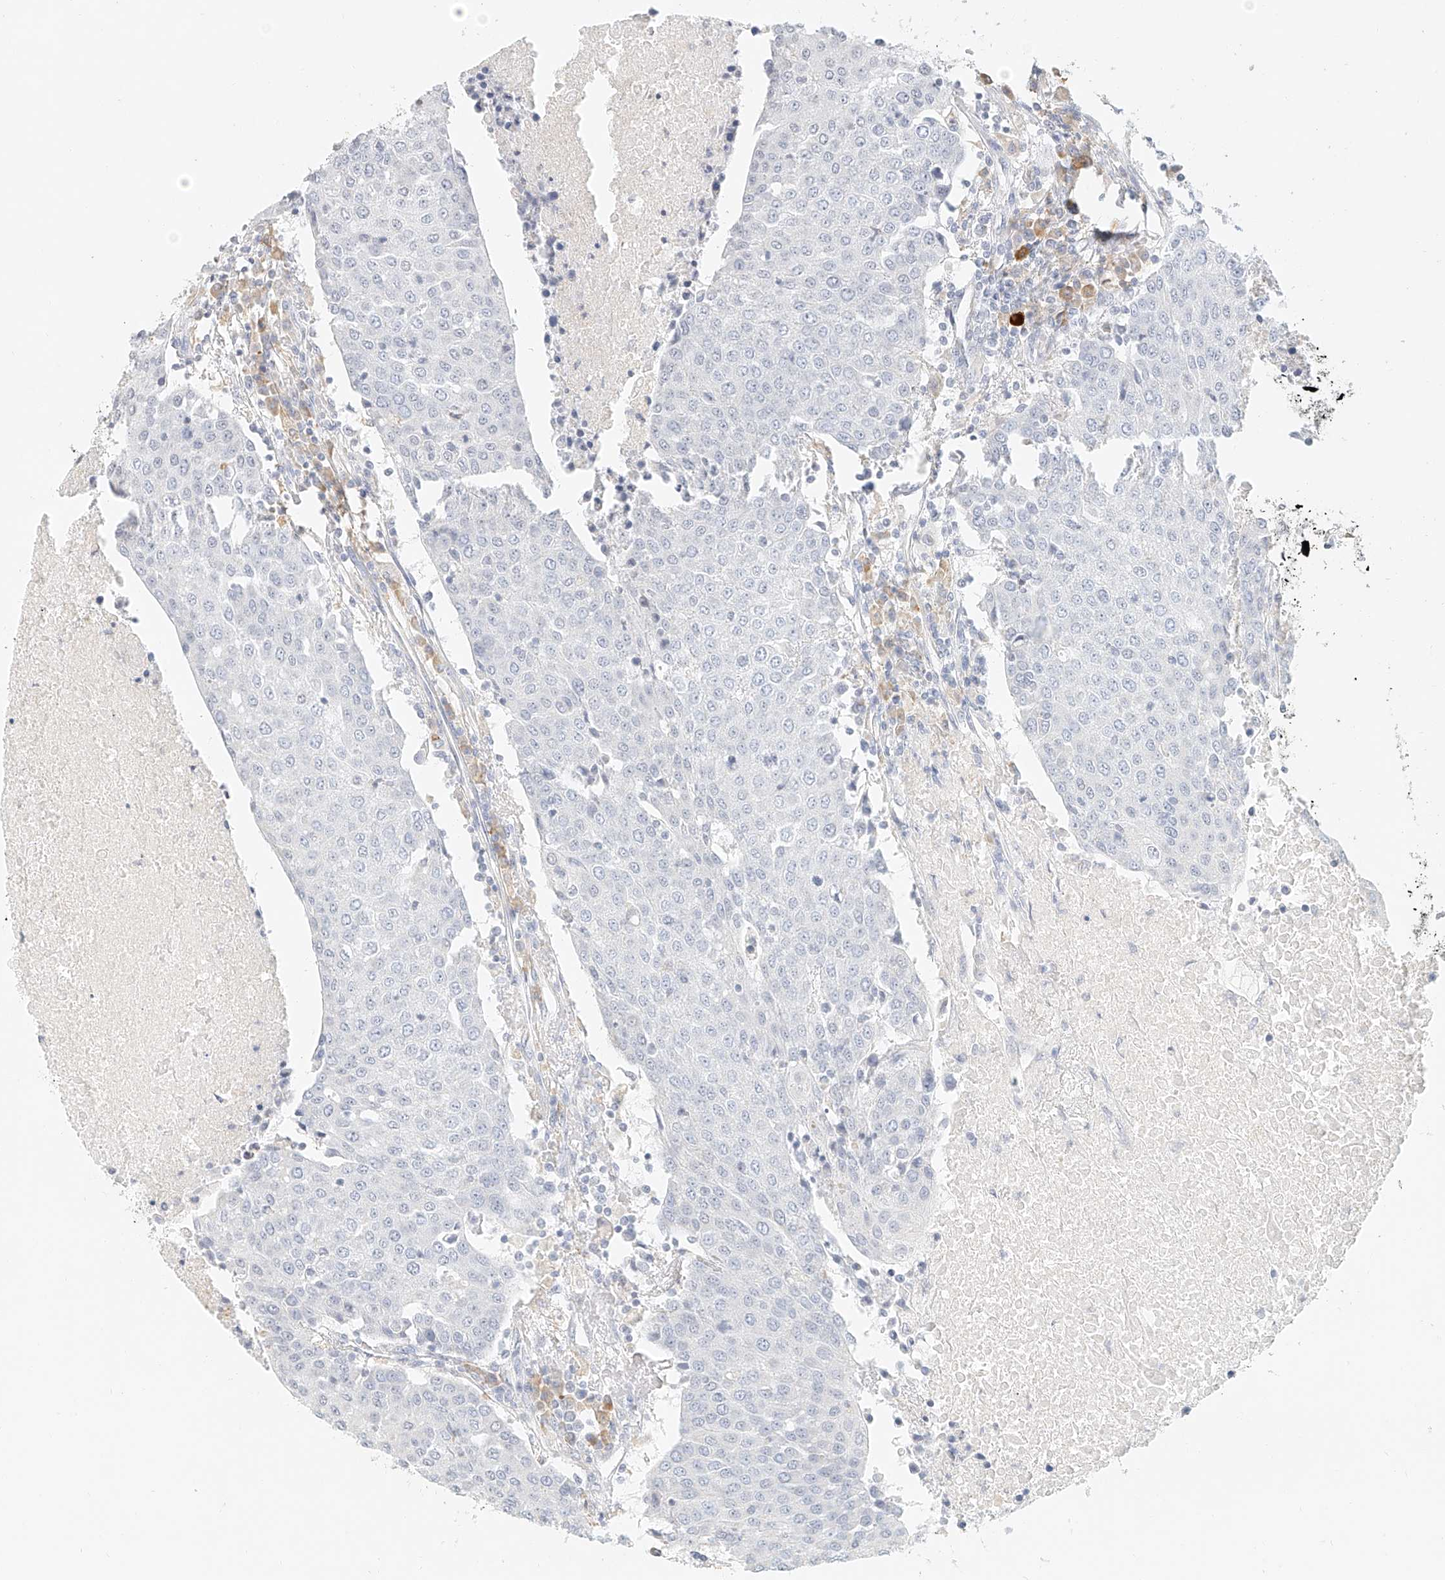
{"staining": {"intensity": "negative", "quantity": "none", "location": "none"}, "tissue": "urothelial cancer", "cell_type": "Tumor cells", "image_type": "cancer", "snomed": [{"axis": "morphology", "description": "Urothelial carcinoma, High grade"}, {"axis": "topography", "description": "Urinary bladder"}], "caption": "Tumor cells show no significant positivity in high-grade urothelial carcinoma.", "gene": "CXorf58", "patient": {"sex": "female", "age": 85}}